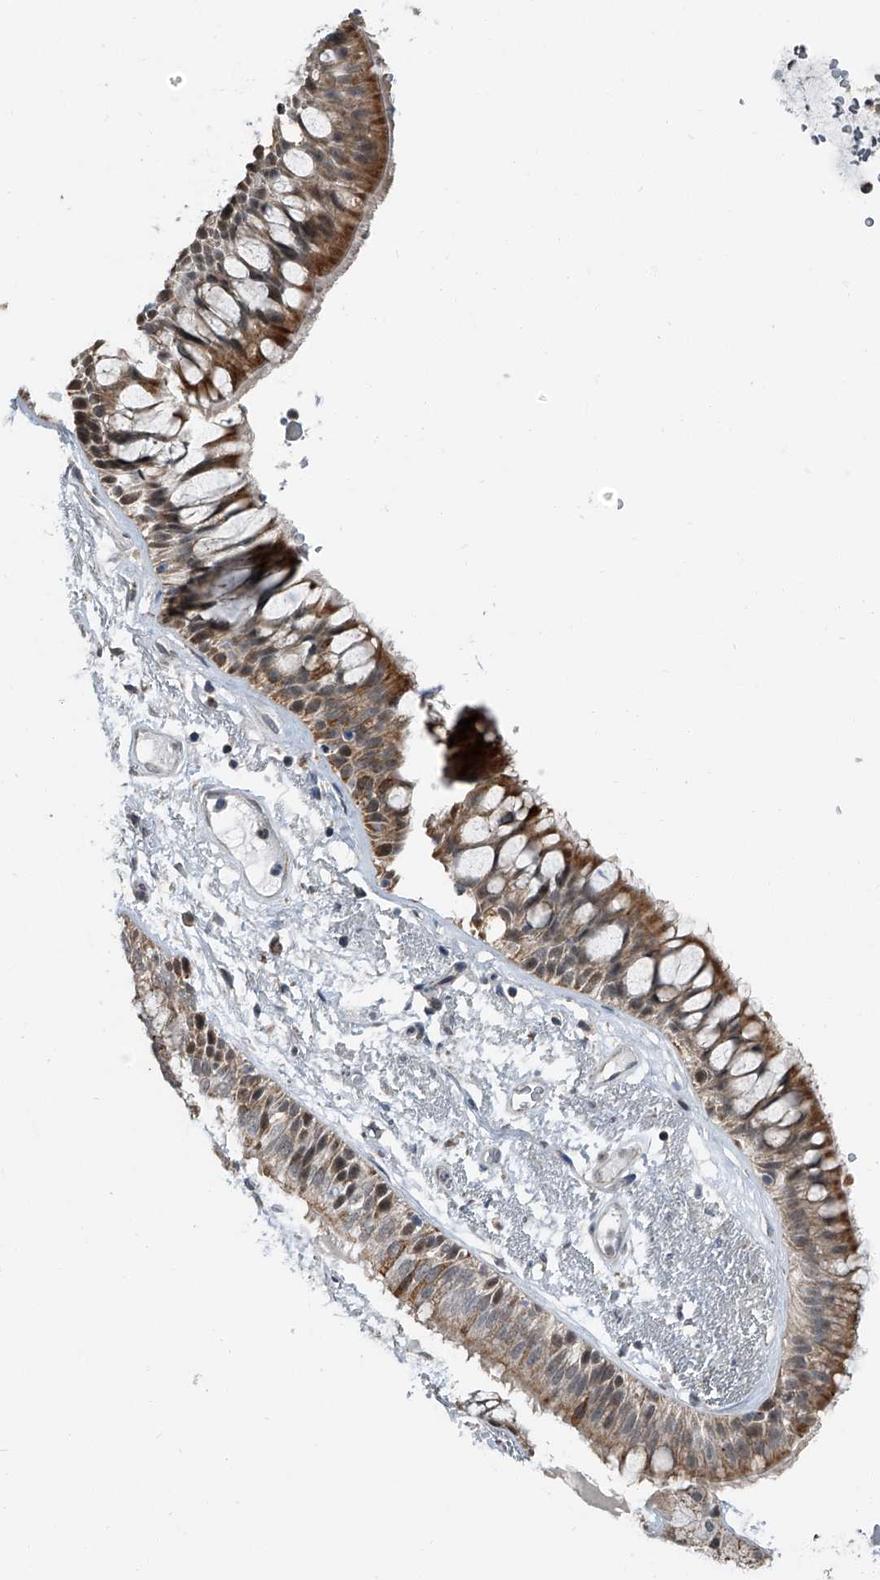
{"staining": {"intensity": "moderate", "quantity": ">75%", "location": "cytoplasmic/membranous"}, "tissue": "bronchus", "cell_type": "Respiratory epithelial cells", "image_type": "normal", "snomed": [{"axis": "morphology", "description": "Normal tissue, NOS"}, {"axis": "morphology", "description": "Squamous cell carcinoma, NOS"}, {"axis": "topography", "description": "Lymph node"}, {"axis": "topography", "description": "Bronchus"}, {"axis": "topography", "description": "Lung"}], "caption": "A high-resolution photomicrograph shows immunohistochemistry staining of unremarkable bronchus, which shows moderate cytoplasmic/membranous positivity in approximately >75% of respiratory epithelial cells.", "gene": "CHRNA7", "patient": {"sex": "male", "age": 66}}